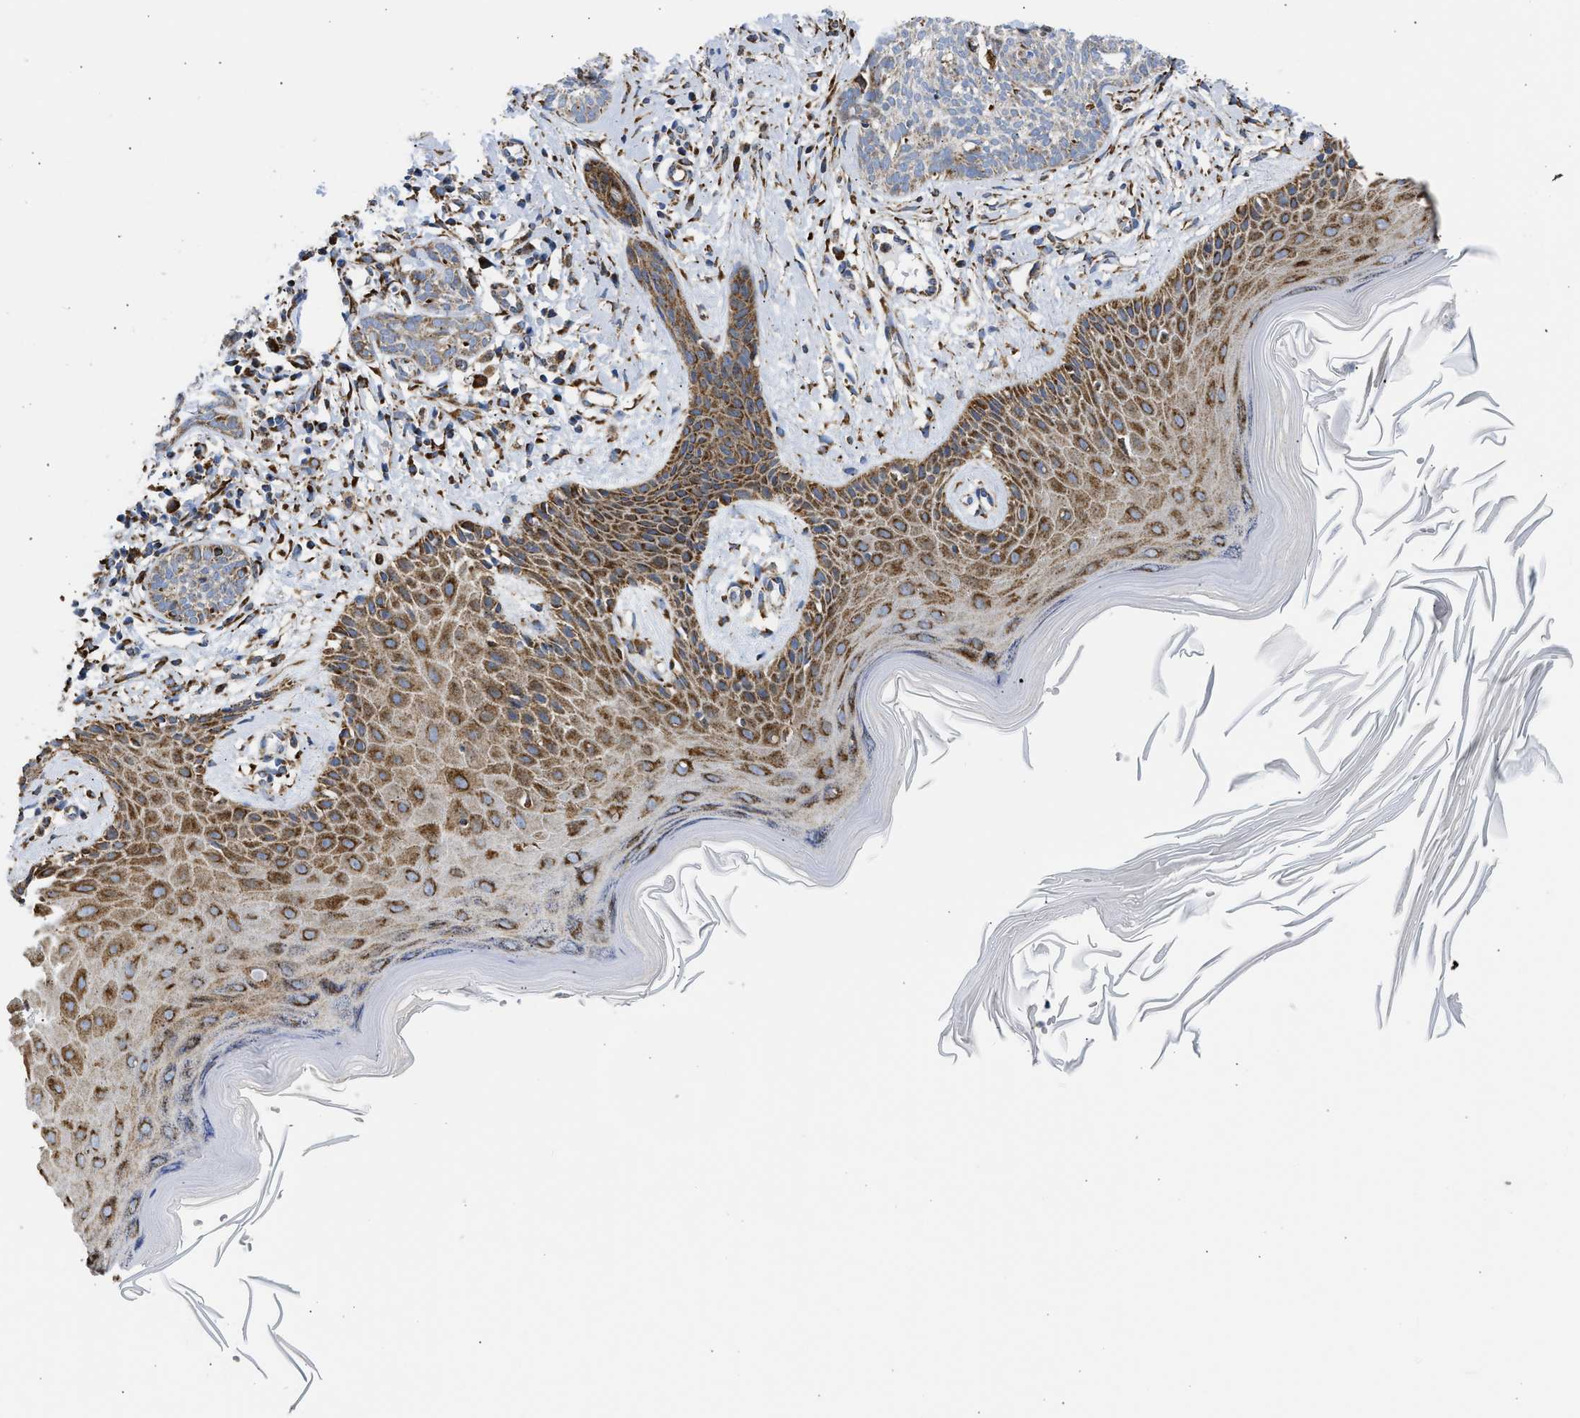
{"staining": {"intensity": "moderate", "quantity": ">75%", "location": "cytoplasmic/membranous"}, "tissue": "skin cancer", "cell_type": "Tumor cells", "image_type": "cancer", "snomed": [{"axis": "morphology", "description": "Basal cell carcinoma"}, {"axis": "topography", "description": "Skin"}], "caption": "An immunohistochemistry (IHC) image of tumor tissue is shown. Protein staining in brown labels moderate cytoplasmic/membranous positivity in skin basal cell carcinoma within tumor cells. Using DAB (brown) and hematoxylin (blue) stains, captured at high magnification using brightfield microscopy.", "gene": "CYCS", "patient": {"sex": "female", "age": 59}}